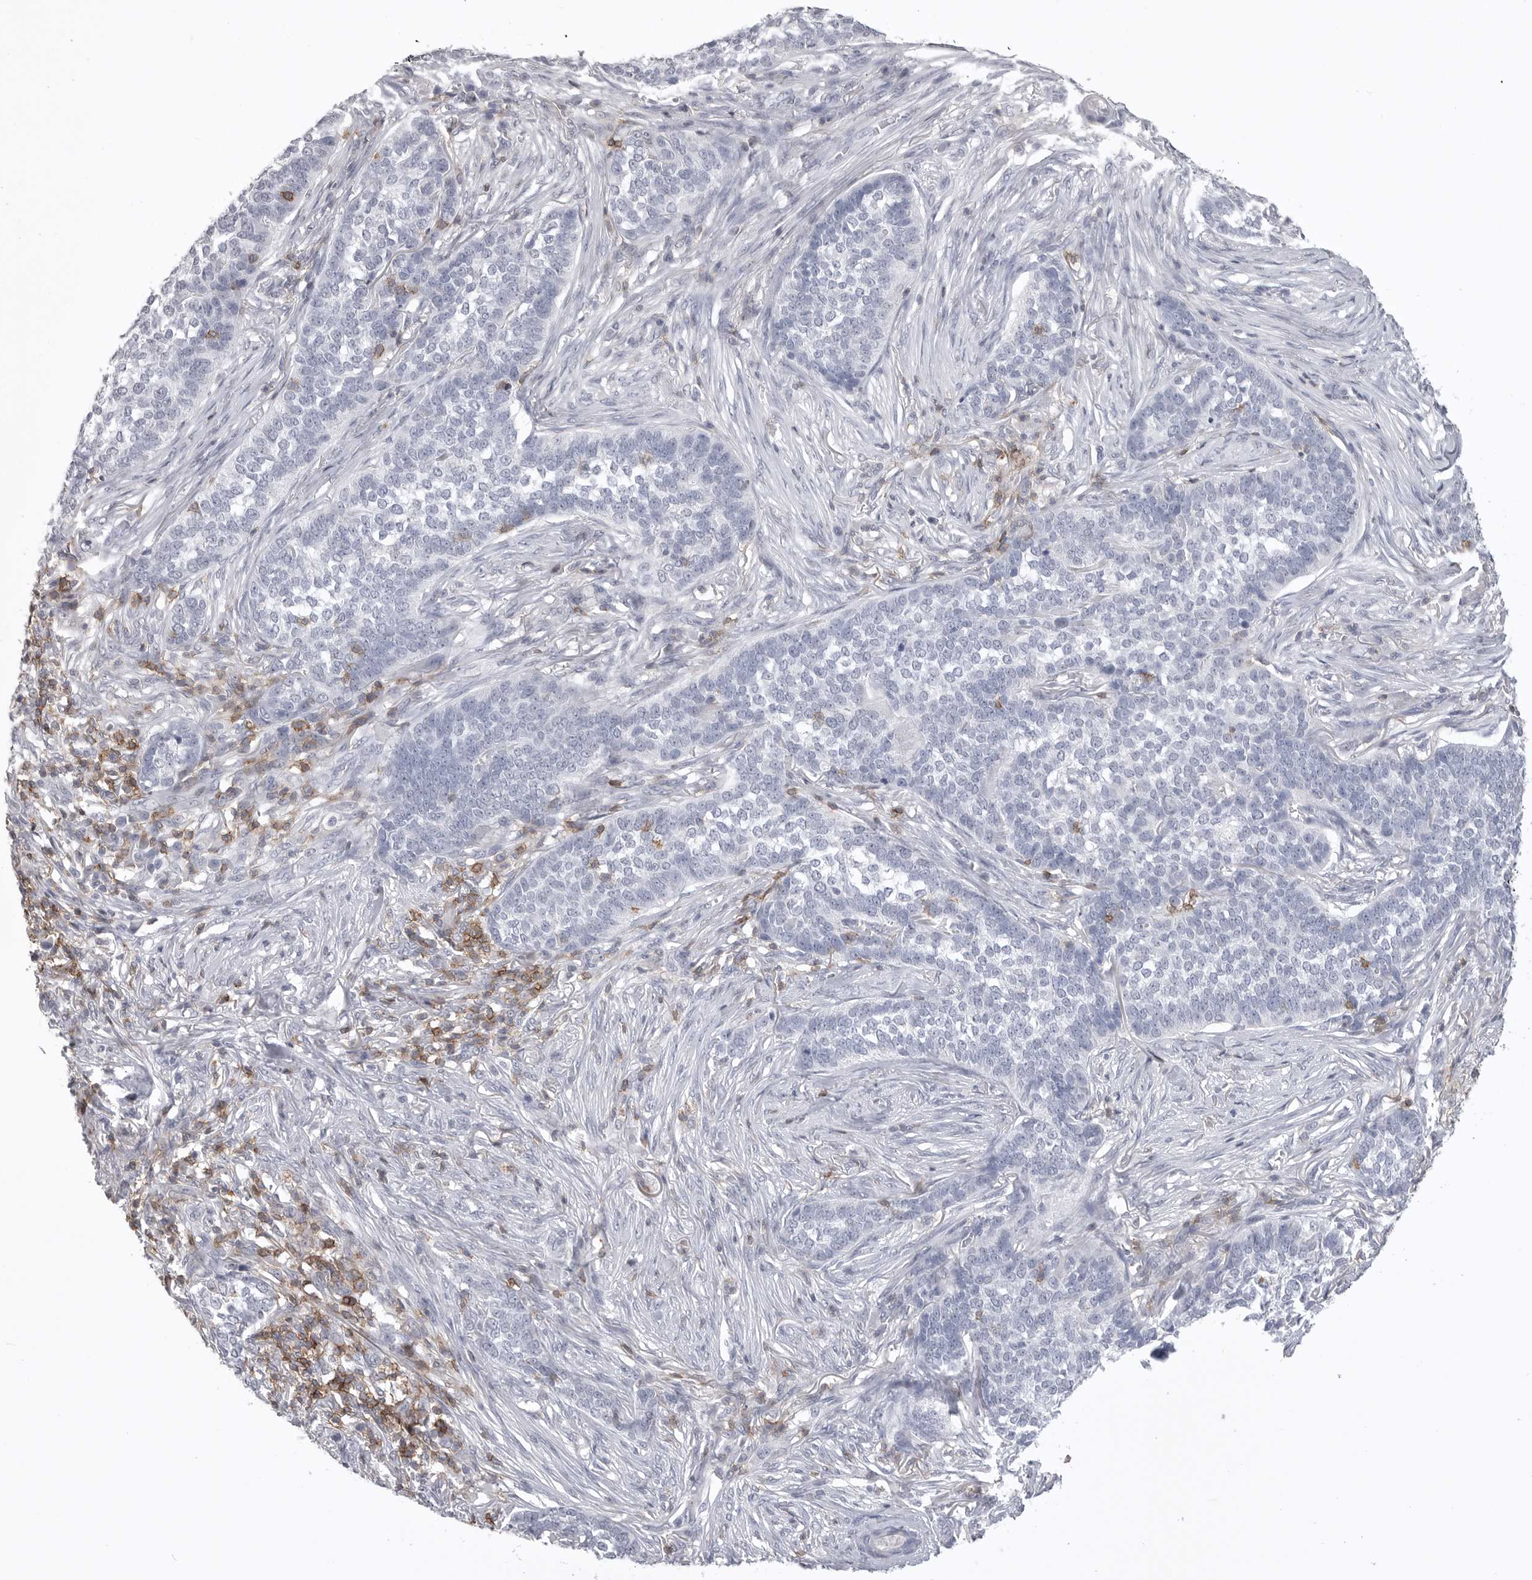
{"staining": {"intensity": "negative", "quantity": "none", "location": "none"}, "tissue": "skin cancer", "cell_type": "Tumor cells", "image_type": "cancer", "snomed": [{"axis": "morphology", "description": "Basal cell carcinoma"}, {"axis": "topography", "description": "Skin"}], "caption": "The immunohistochemistry micrograph has no significant positivity in tumor cells of skin cancer (basal cell carcinoma) tissue.", "gene": "ITGAL", "patient": {"sex": "male", "age": 85}}